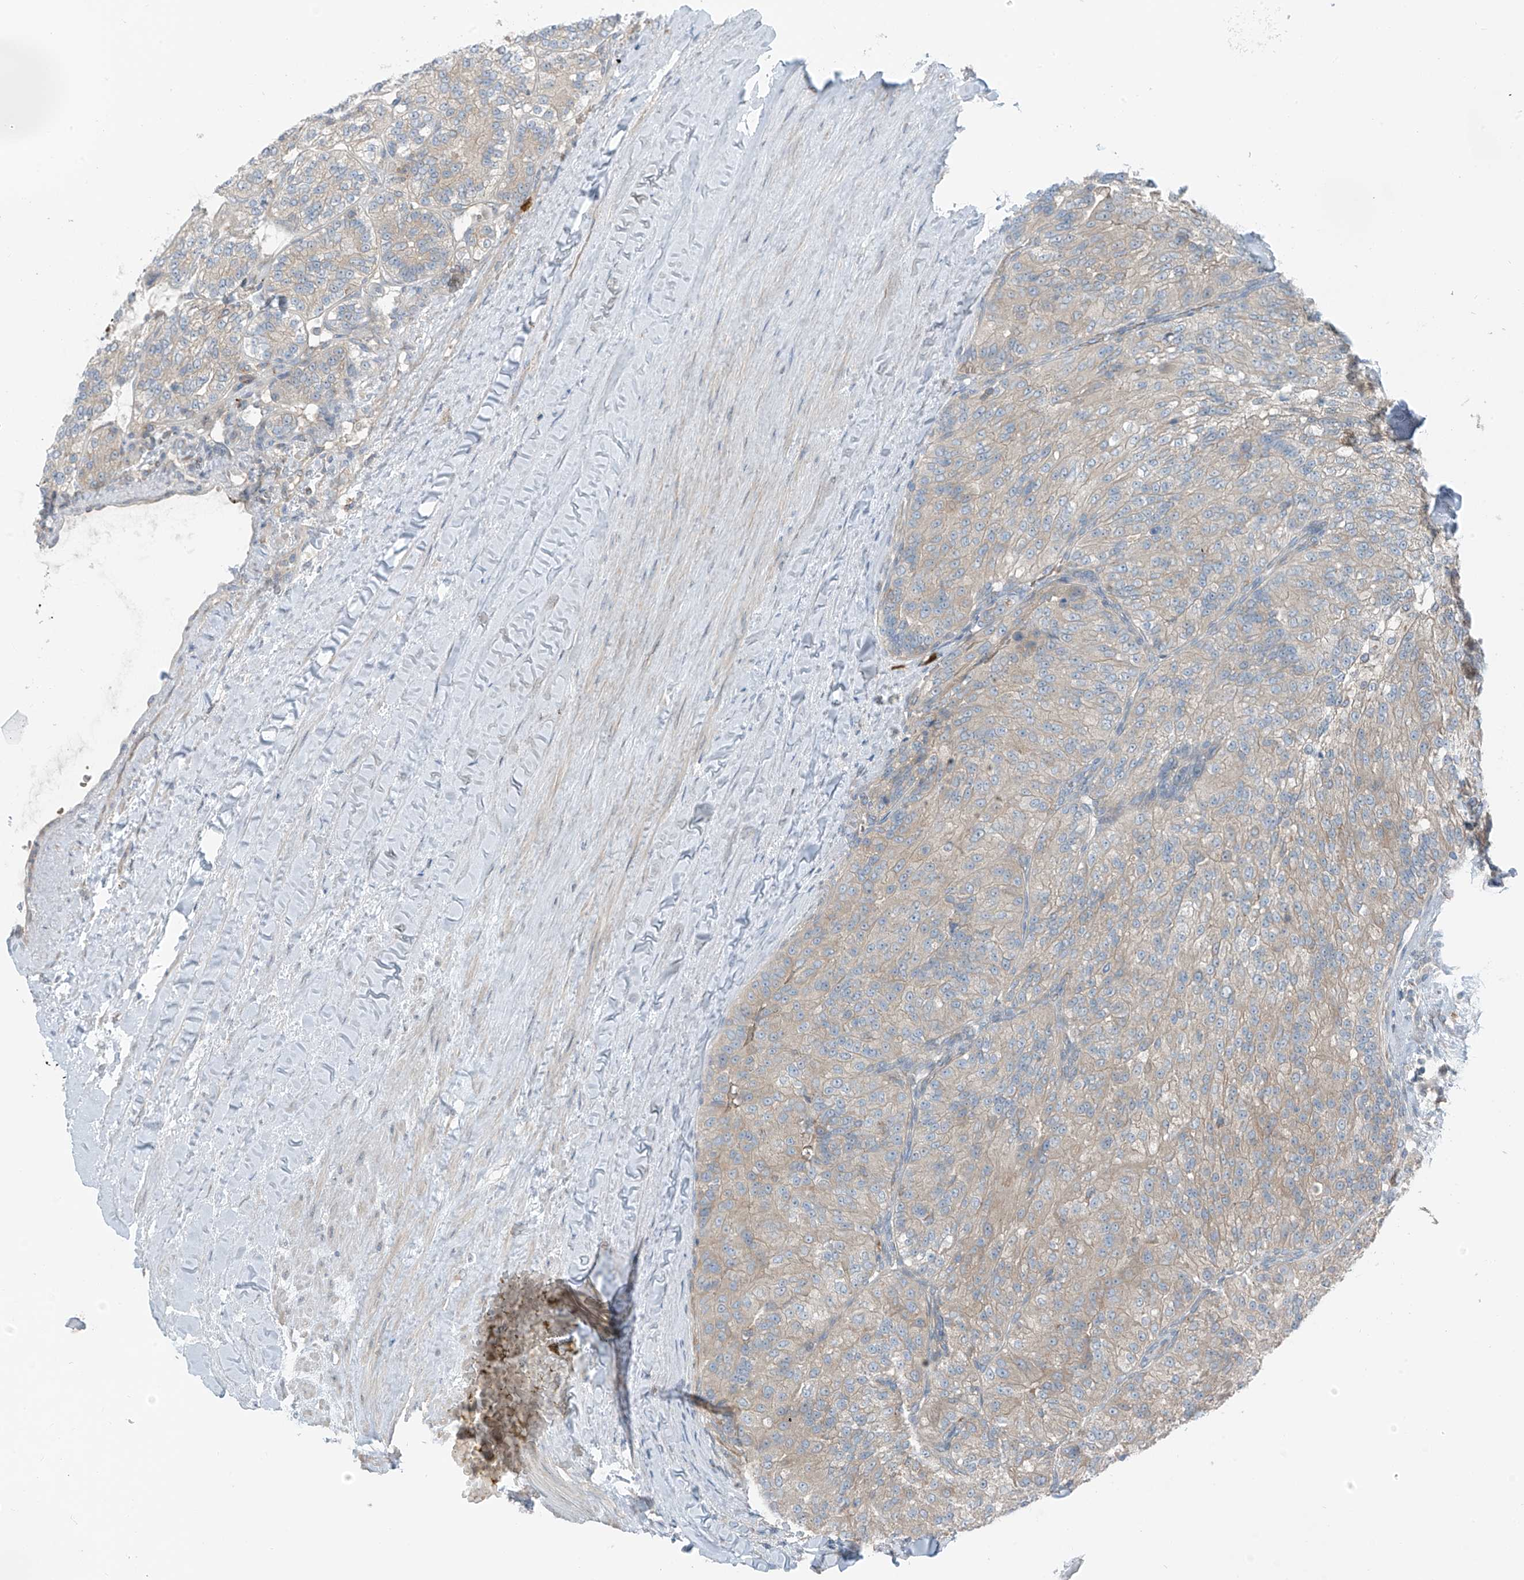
{"staining": {"intensity": "weak", "quantity": "<25%", "location": "cytoplasmic/membranous"}, "tissue": "renal cancer", "cell_type": "Tumor cells", "image_type": "cancer", "snomed": [{"axis": "morphology", "description": "Adenocarcinoma, NOS"}, {"axis": "topography", "description": "Kidney"}], "caption": "An IHC image of renal cancer (adenocarcinoma) is shown. There is no staining in tumor cells of renal cancer (adenocarcinoma). (DAB (3,3'-diaminobenzidine) immunohistochemistry visualized using brightfield microscopy, high magnification).", "gene": "SLC12A6", "patient": {"sex": "female", "age": 63}}